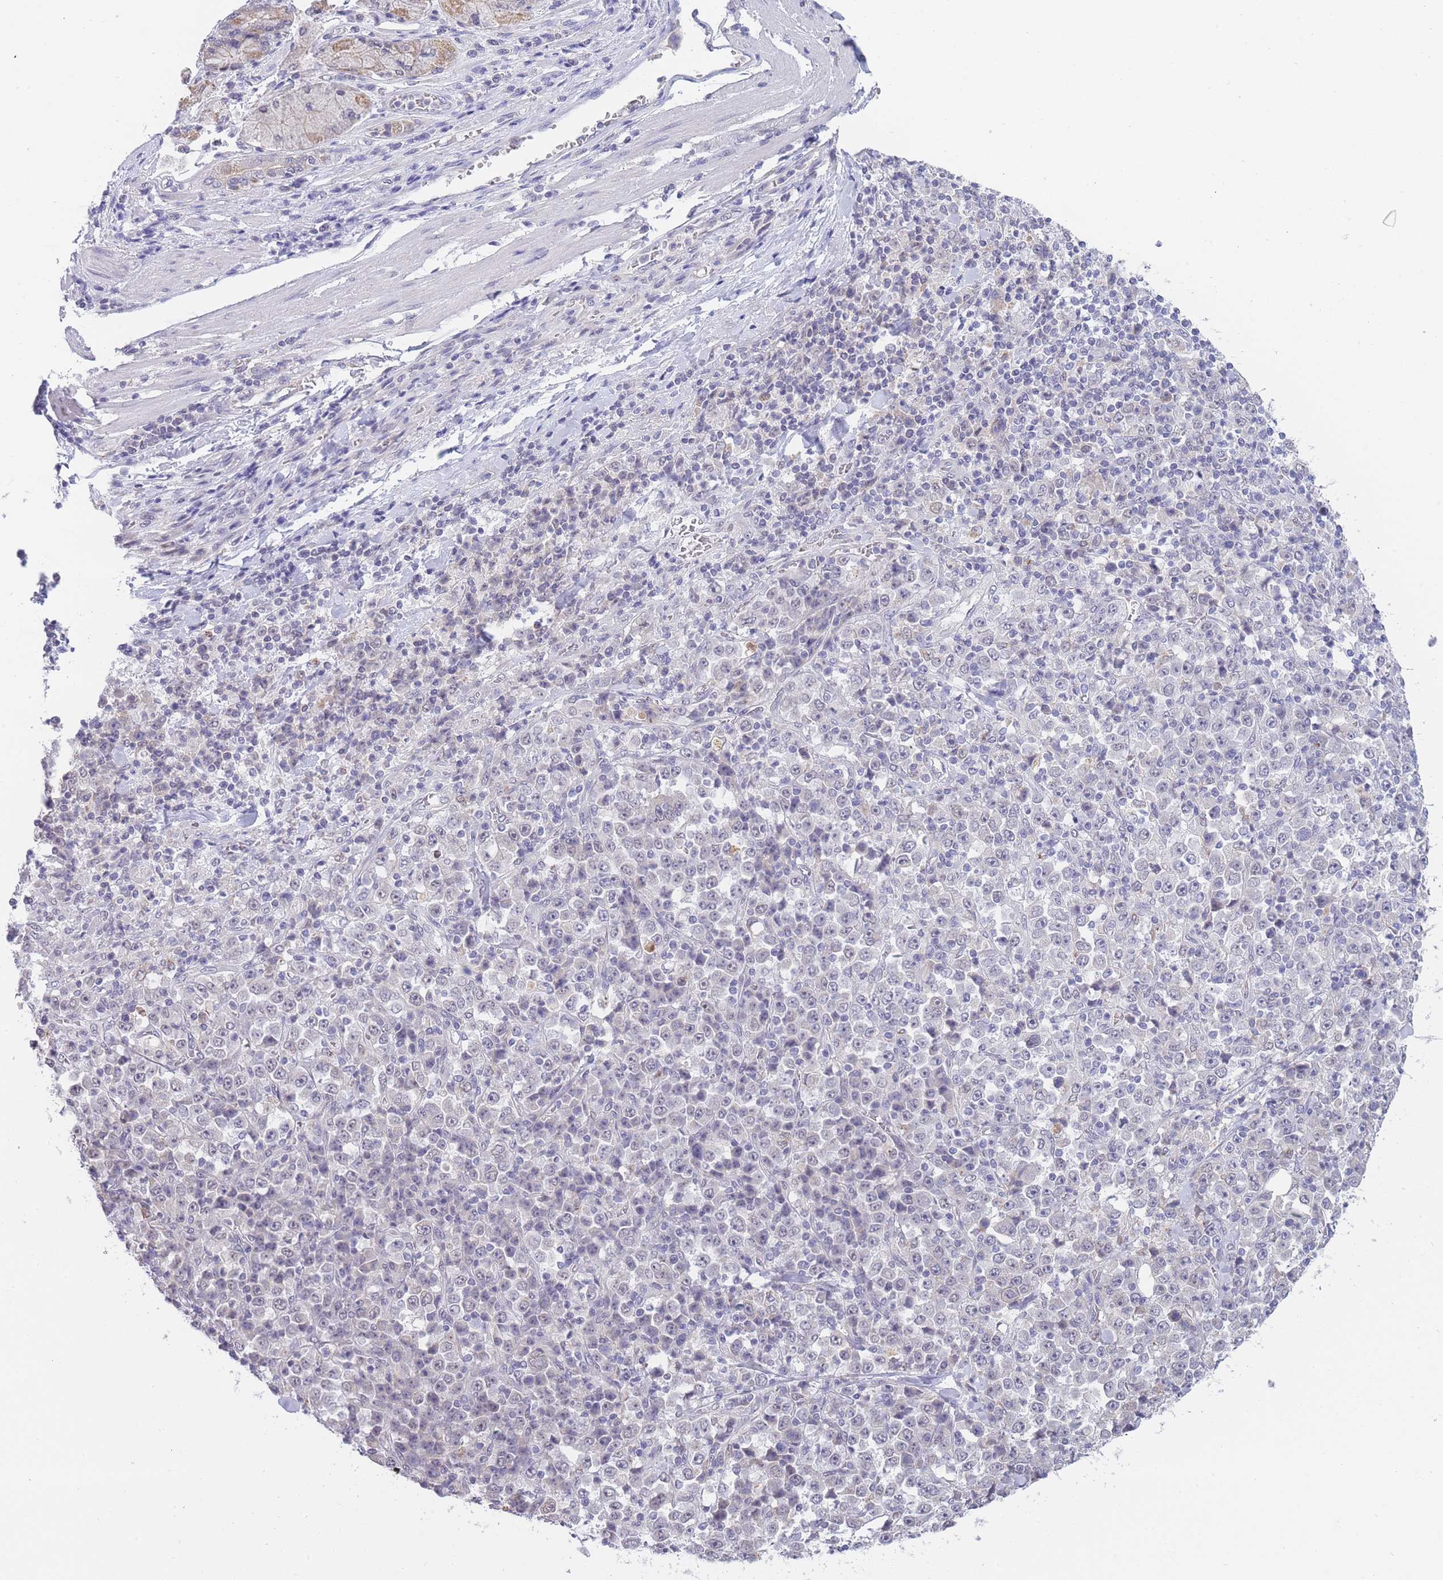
{"staining": {"intensity": "negative", "quantity": "none", "location": "none"}, "tissue": "stomach cancer", "cell_type": "Tumor cells", "image_type": "cancer", "snomed": [{"axis": "morphology", "description": "Normal tissue, NOS"}, {"axis": "morphology", "description": "Adenocarcinoma, NOS"}, {"axis": "topography", "description": "Stomach, upper"}, {"axis": "topography", "description": "Stomach"}], "caption": "Histopathology image shows no significant protein expression in tumor cells of stomach cancer (adenocarcinoma).", "gene": "GOLGA6L25", "patient": {"sex": "male", "age": 59}}